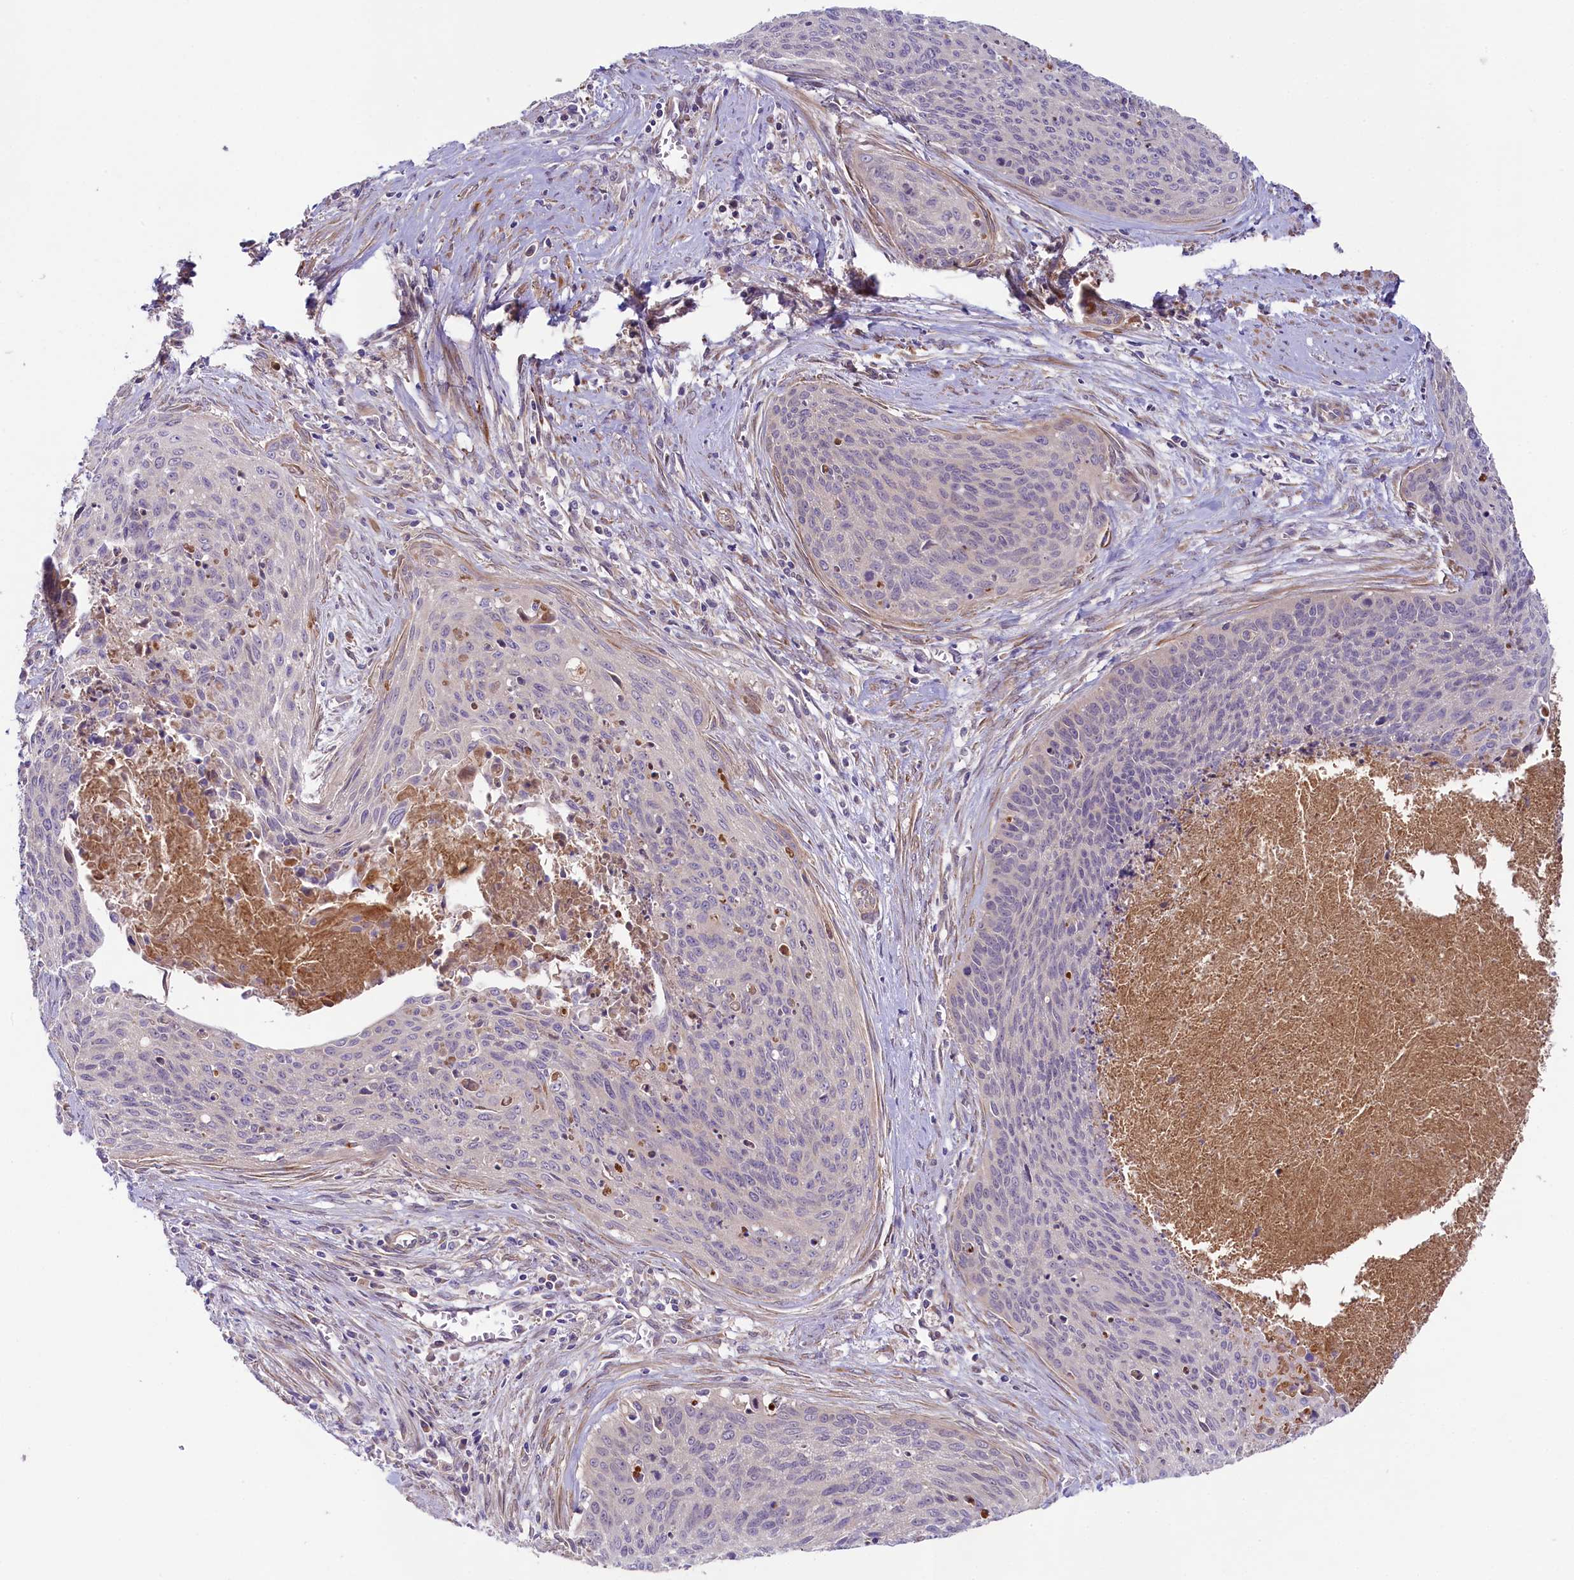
{"staining": {"intensity": "negative", "quantity": "none", "location": "none"}, "tissue": "cervical cancer", "cell_type": "Tumor cells", "image_type": "cancer", "snomed": [{"axis": "morphology", "description": "Squamous cell carcinoma, NOS"}, {"axis": "topography", "description": "Cervix"}], "caption": "Cervical cancer (squamous cell carcinoma) stained for a protein using immunohistochemistry (IHC) shows no positivity tumor cells.", "gene": "COG8", "patient": {"sex": "female", "age": 55}}